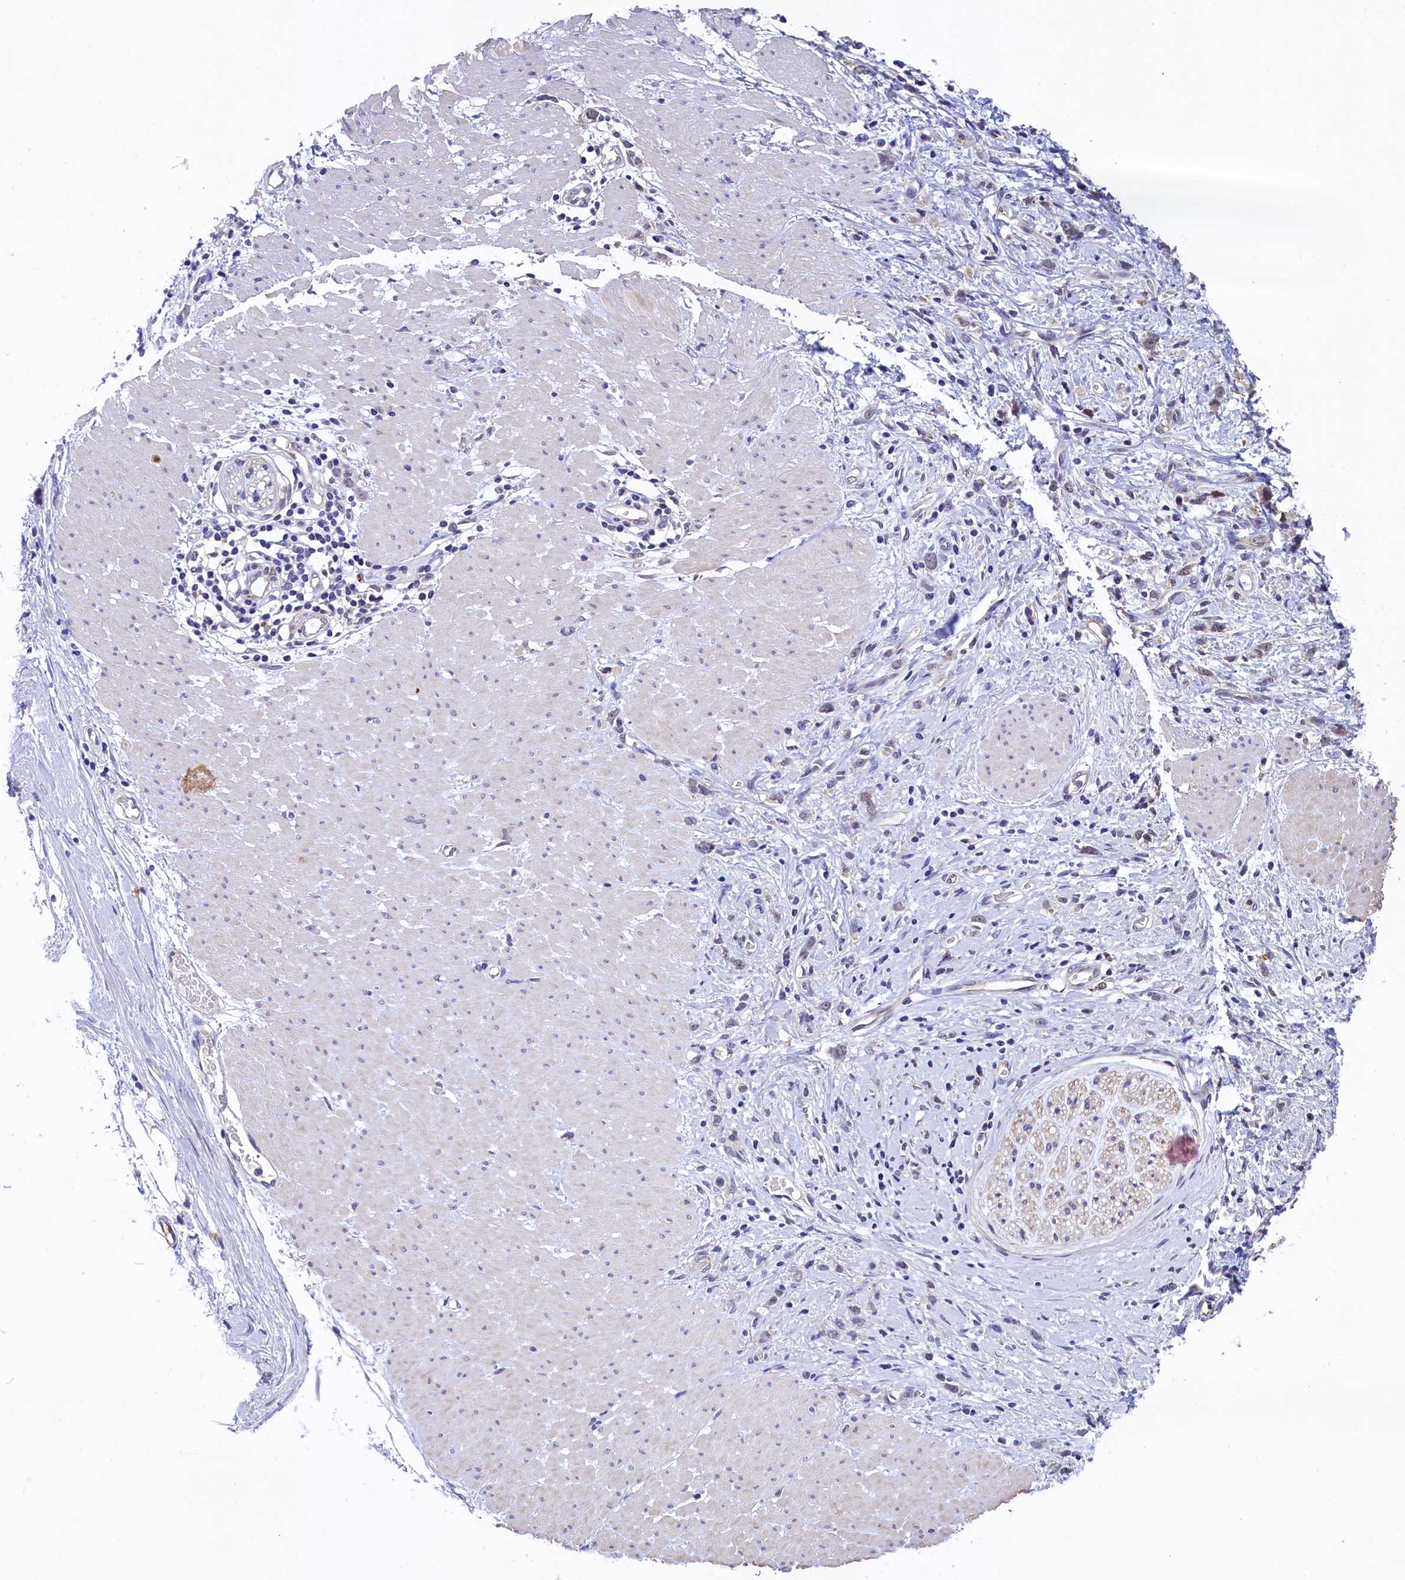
{"staining": {"intensity": "negative", "quantity": "none", "location": "none"}, "tissue": "stomach cancer", "cell_type": "Tumor cells", "image_type": "cancer", "snomed": [{"axis": "morphology", "description": "Adenocarcinoma, NOS"}, {"axis": "topography", "description": "Stomach"}], "caption": "High magnification brightfield microscopy of adenocarcinoma (stomach) stained with DAB (brown) and counterstained with hematoxylin (blue): tumor cells show no significant staining.", "gene": "ARL14EP", "patient": {"sex": "female", "age": 76}}